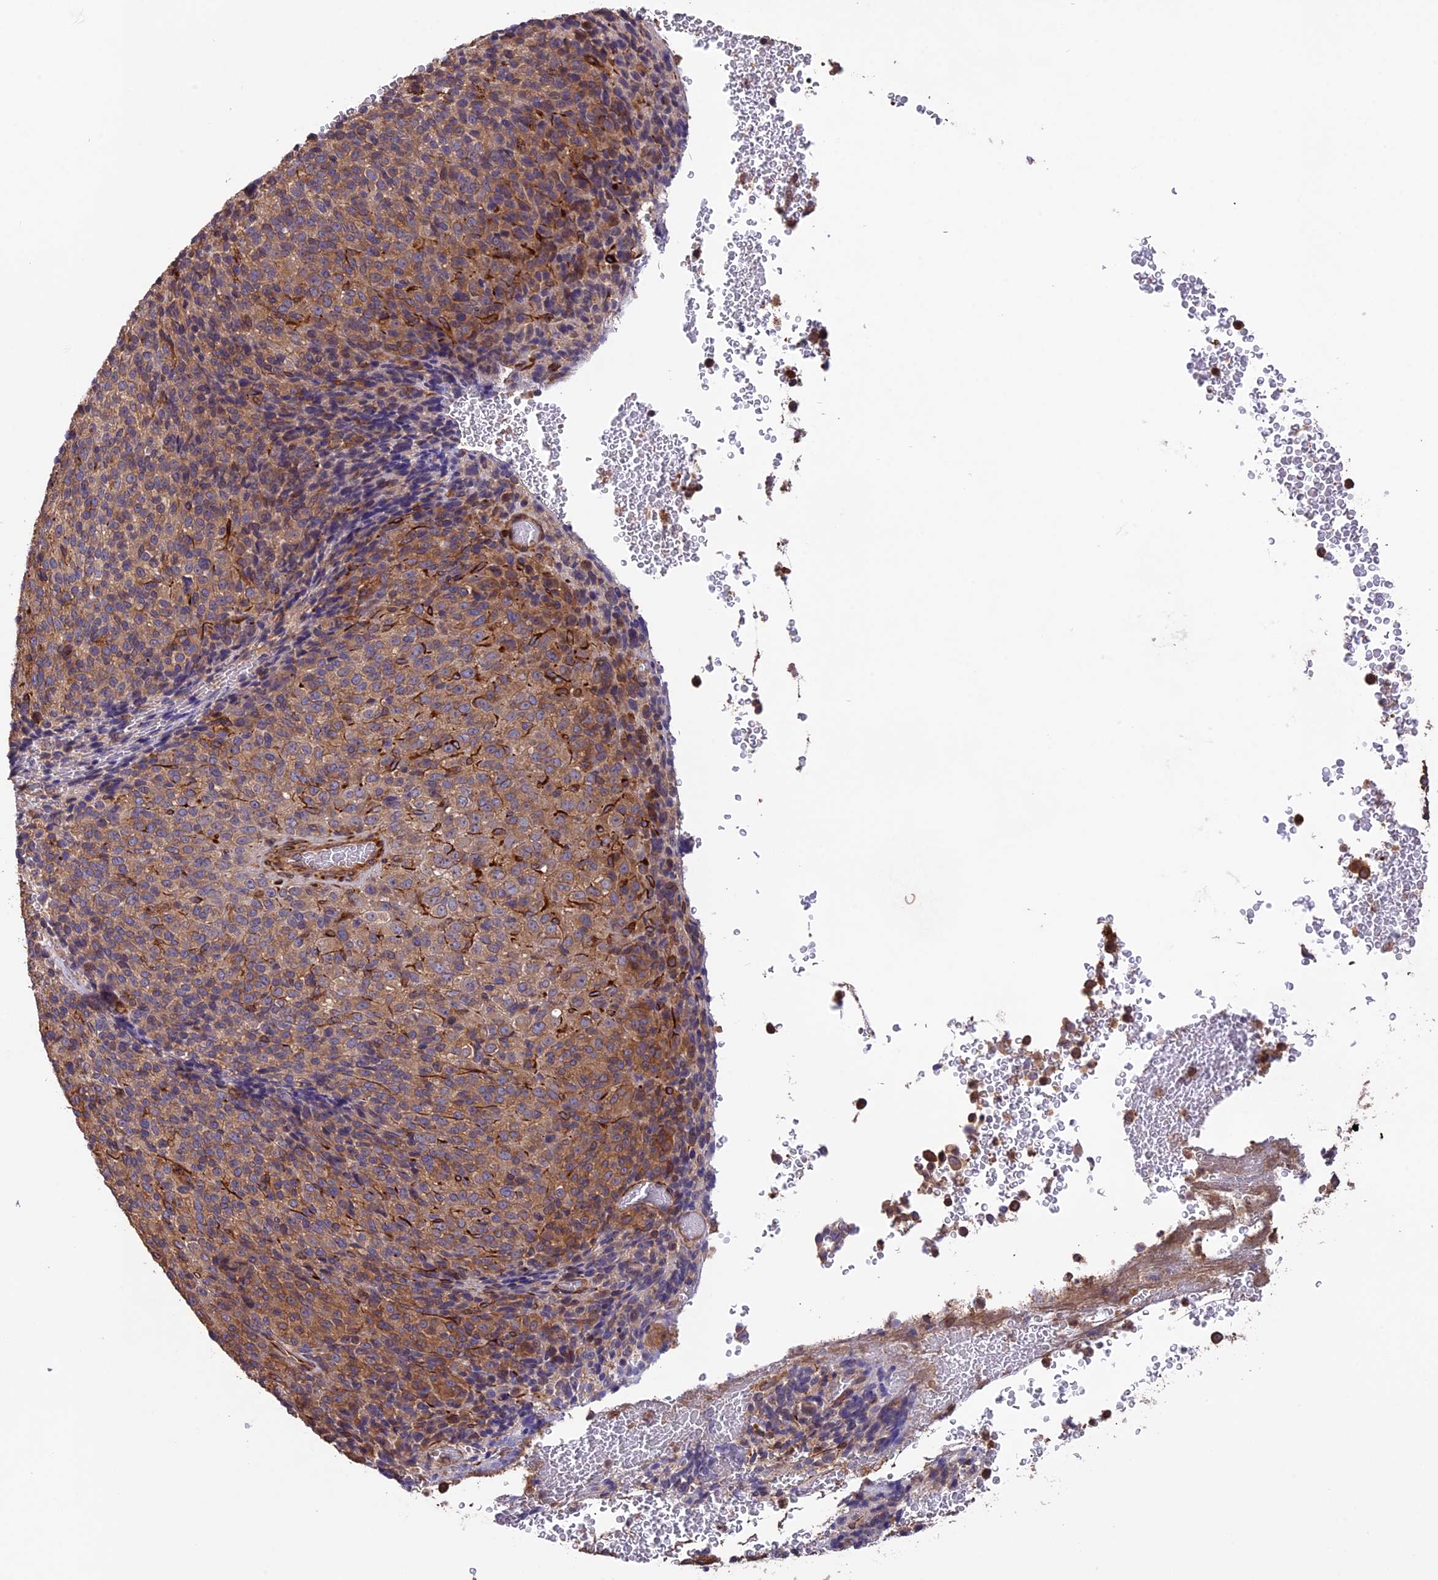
{"staining": {"intensity": "moderate", "quantity": "25%-75%", "location": "cytoplasmic/membranous"}, "tissue": "melanoma", "cell_type": "Tumor cells", "image_type": "cancer", "snomed": [{"axis": "morphology", "description": "Malignant melanoma, Metastatic site"}, {"axis": "topography", "description": "Brain"}], "caption": "Malignant melanoma (metastatic site) stained with a brown dye demonstrates moderate cytoplasmic/membranous positive staining in approximately 25%-75% of tumor cells.", "gene": "GAS8", "patient": {"sex": "female", "age": 56}}